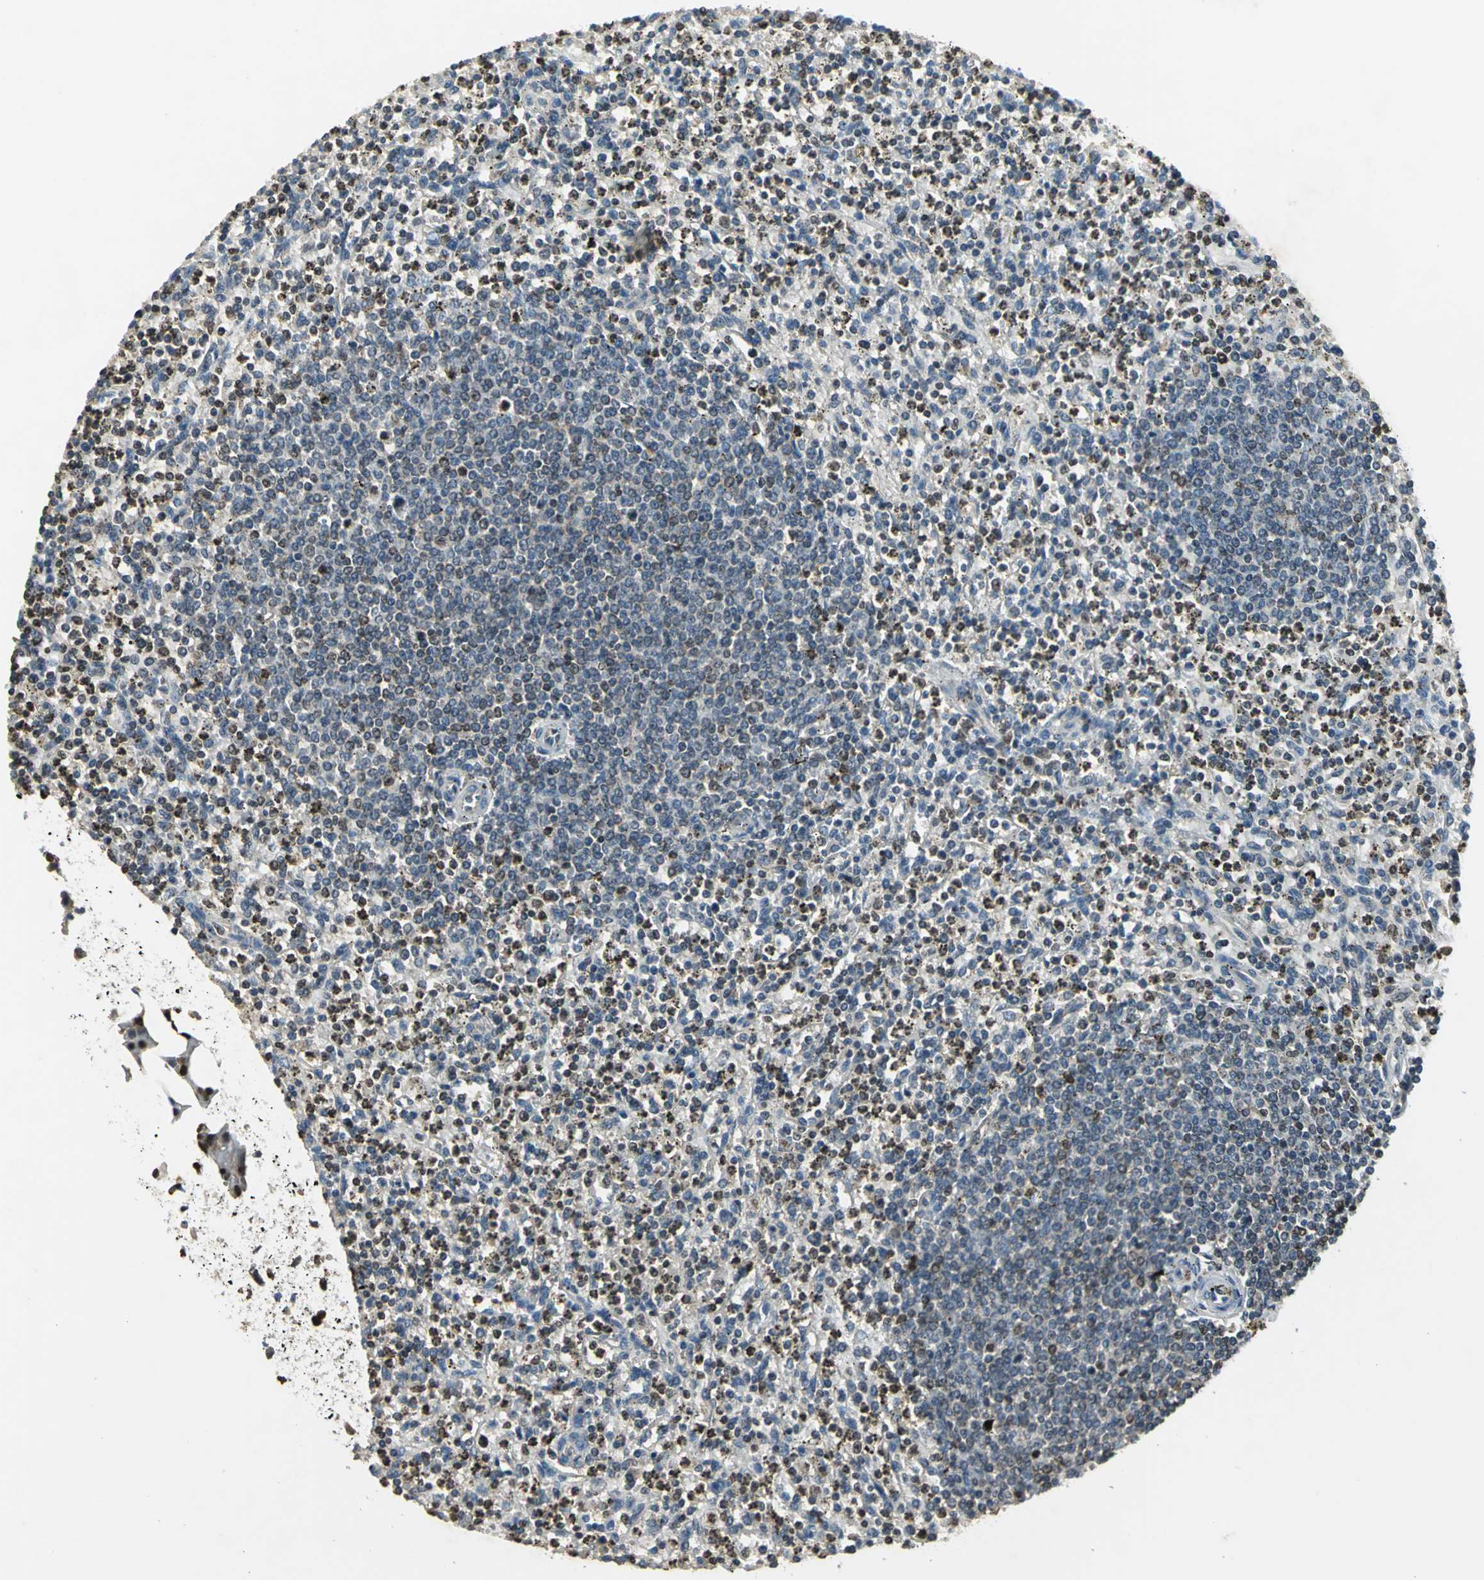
{"staining": {"intensity": "strong", "quantity": "25%-75%", "location": "cytoplasmic/membranous,nuclear"}, "tissue": "spleen", "cell_type": "Cells in red pulp", "image_type": "normal", "snomed": [{"axis": "morphology", "description": "Normal tissue, NOS"}, {"axis": "topography", "description": "Spleen"}], "caption": "Benign spleen displays strong cytoplasmic/membranous,nuclear expression in approximately 25%-75% of cells in red pulp, visualized by immunohistochemistry.", "gene": "AHR", "patient": {"sex": "male", "age": 72}}